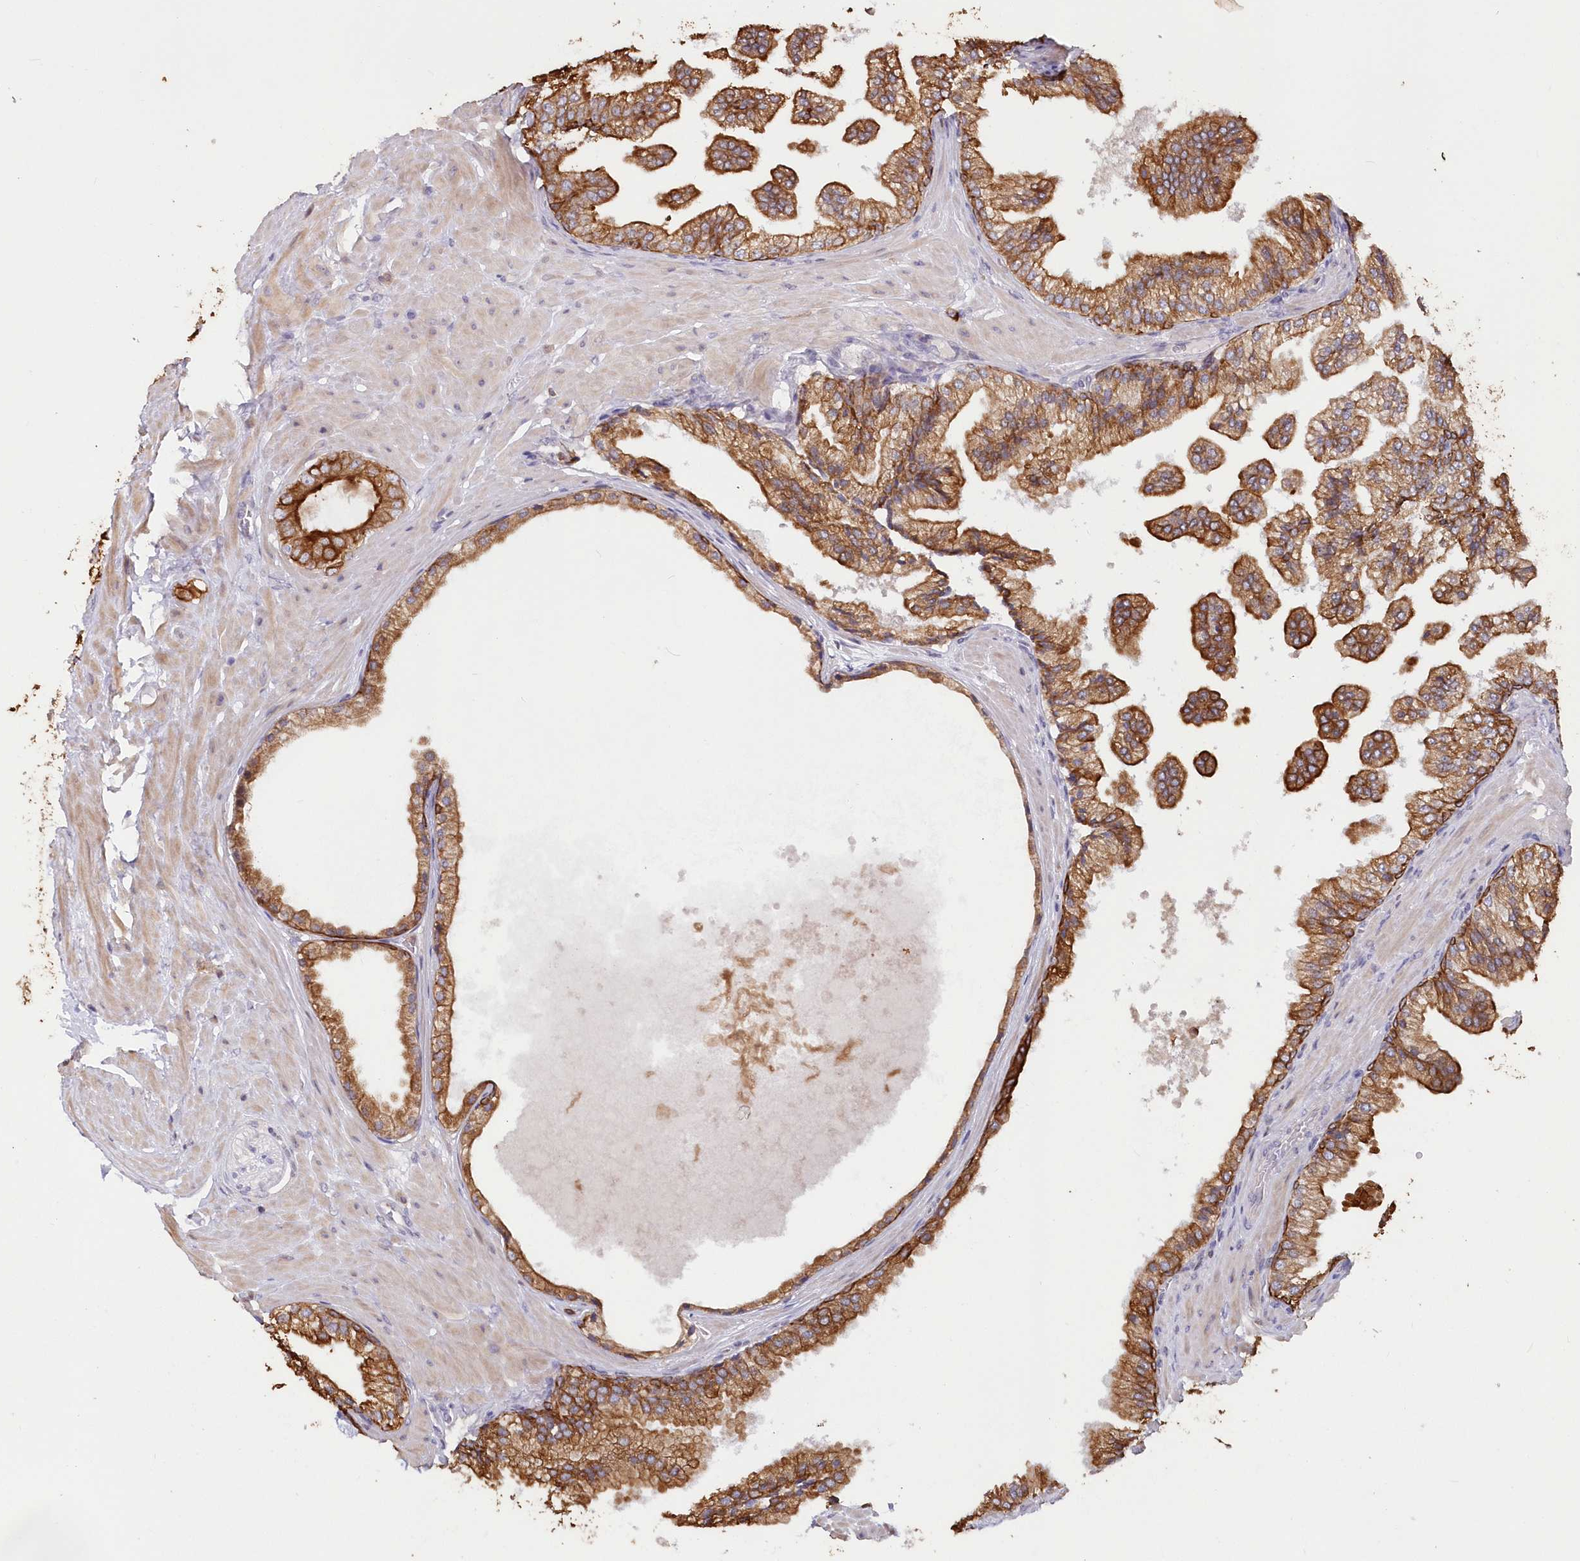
{"staining": {"intensity": "moderate", "quantity": ">75%", "location": "cytoplasmic/membranous"}, "tissue": "prostate cancer", "cell_type": "Tumor cells", "image_type": "cancer", "snomed": [{"axis": "morphology", "description": "Adenocarcinoma, Low grade"}, {"axis": "topography", "description": "Prostate"}], "caption": "An immunohistochemistry micrograph of neoplastic tissue is shown. Protein staining in brown highlights moderate cytoplasmic/membranous positivity in prostate cancer within tumor cells.", "gene": "SNED1", "patient": {"sex": "male", "age": 63}}